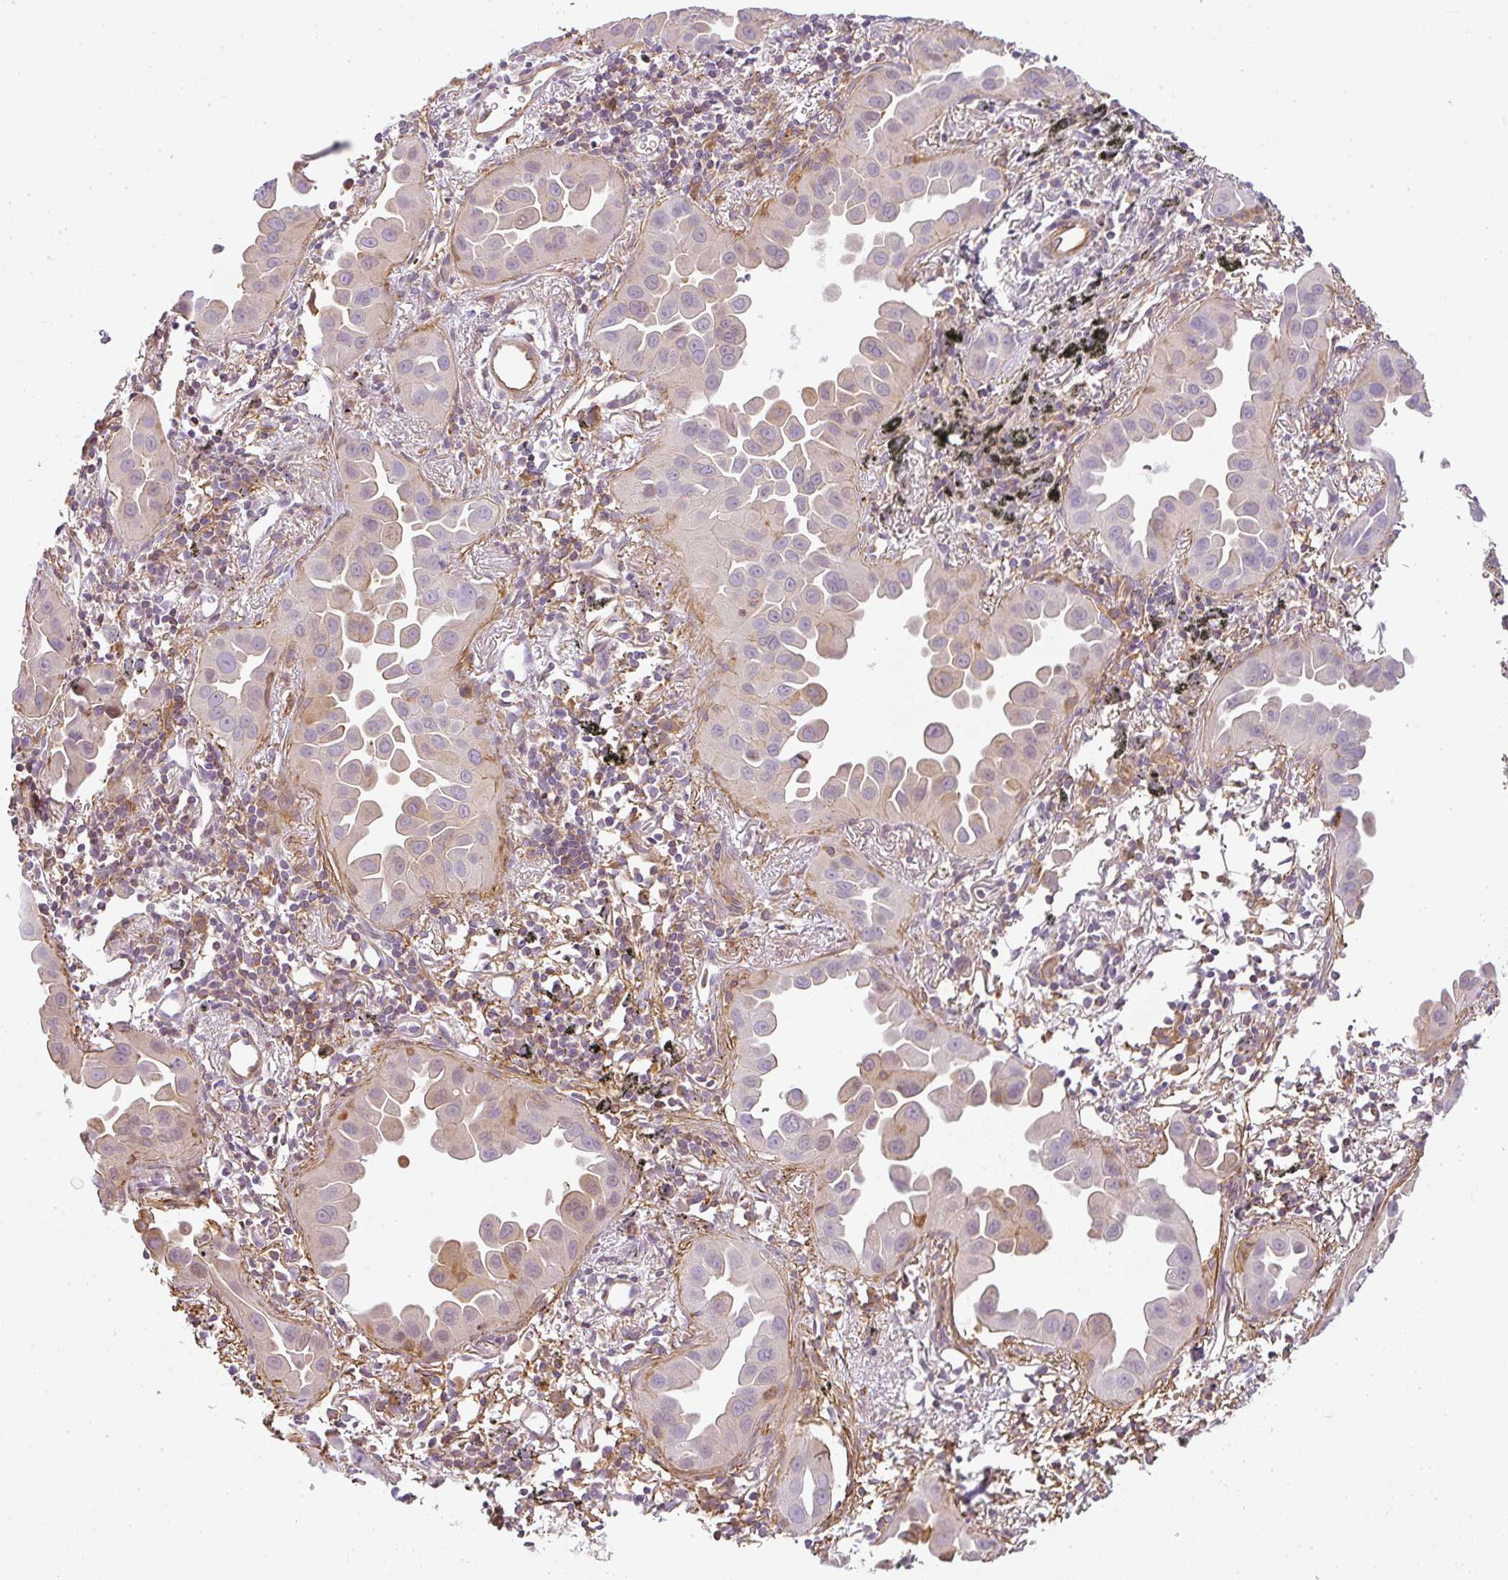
{"staining": {"intensity": "weak", "quantity": "<25%", "location": "cytoplasmic/membranous"}, "tissue": "lung cancer", "cell_type": "Tumor cells", "image_type": "cancer", "snomed": [{"axis": "morphology", "description": "Adenocarcinoma, NOS"}, {"axis": "topography", "description": "Lung"}], "caption": "This is a histopathology image of immunohistochemistry staining of lung cancer (adenocarcinoma), which shows no expression in tumor cells.", "gene": "SULF1", "patient": {"sex": "male", "age": 68}}